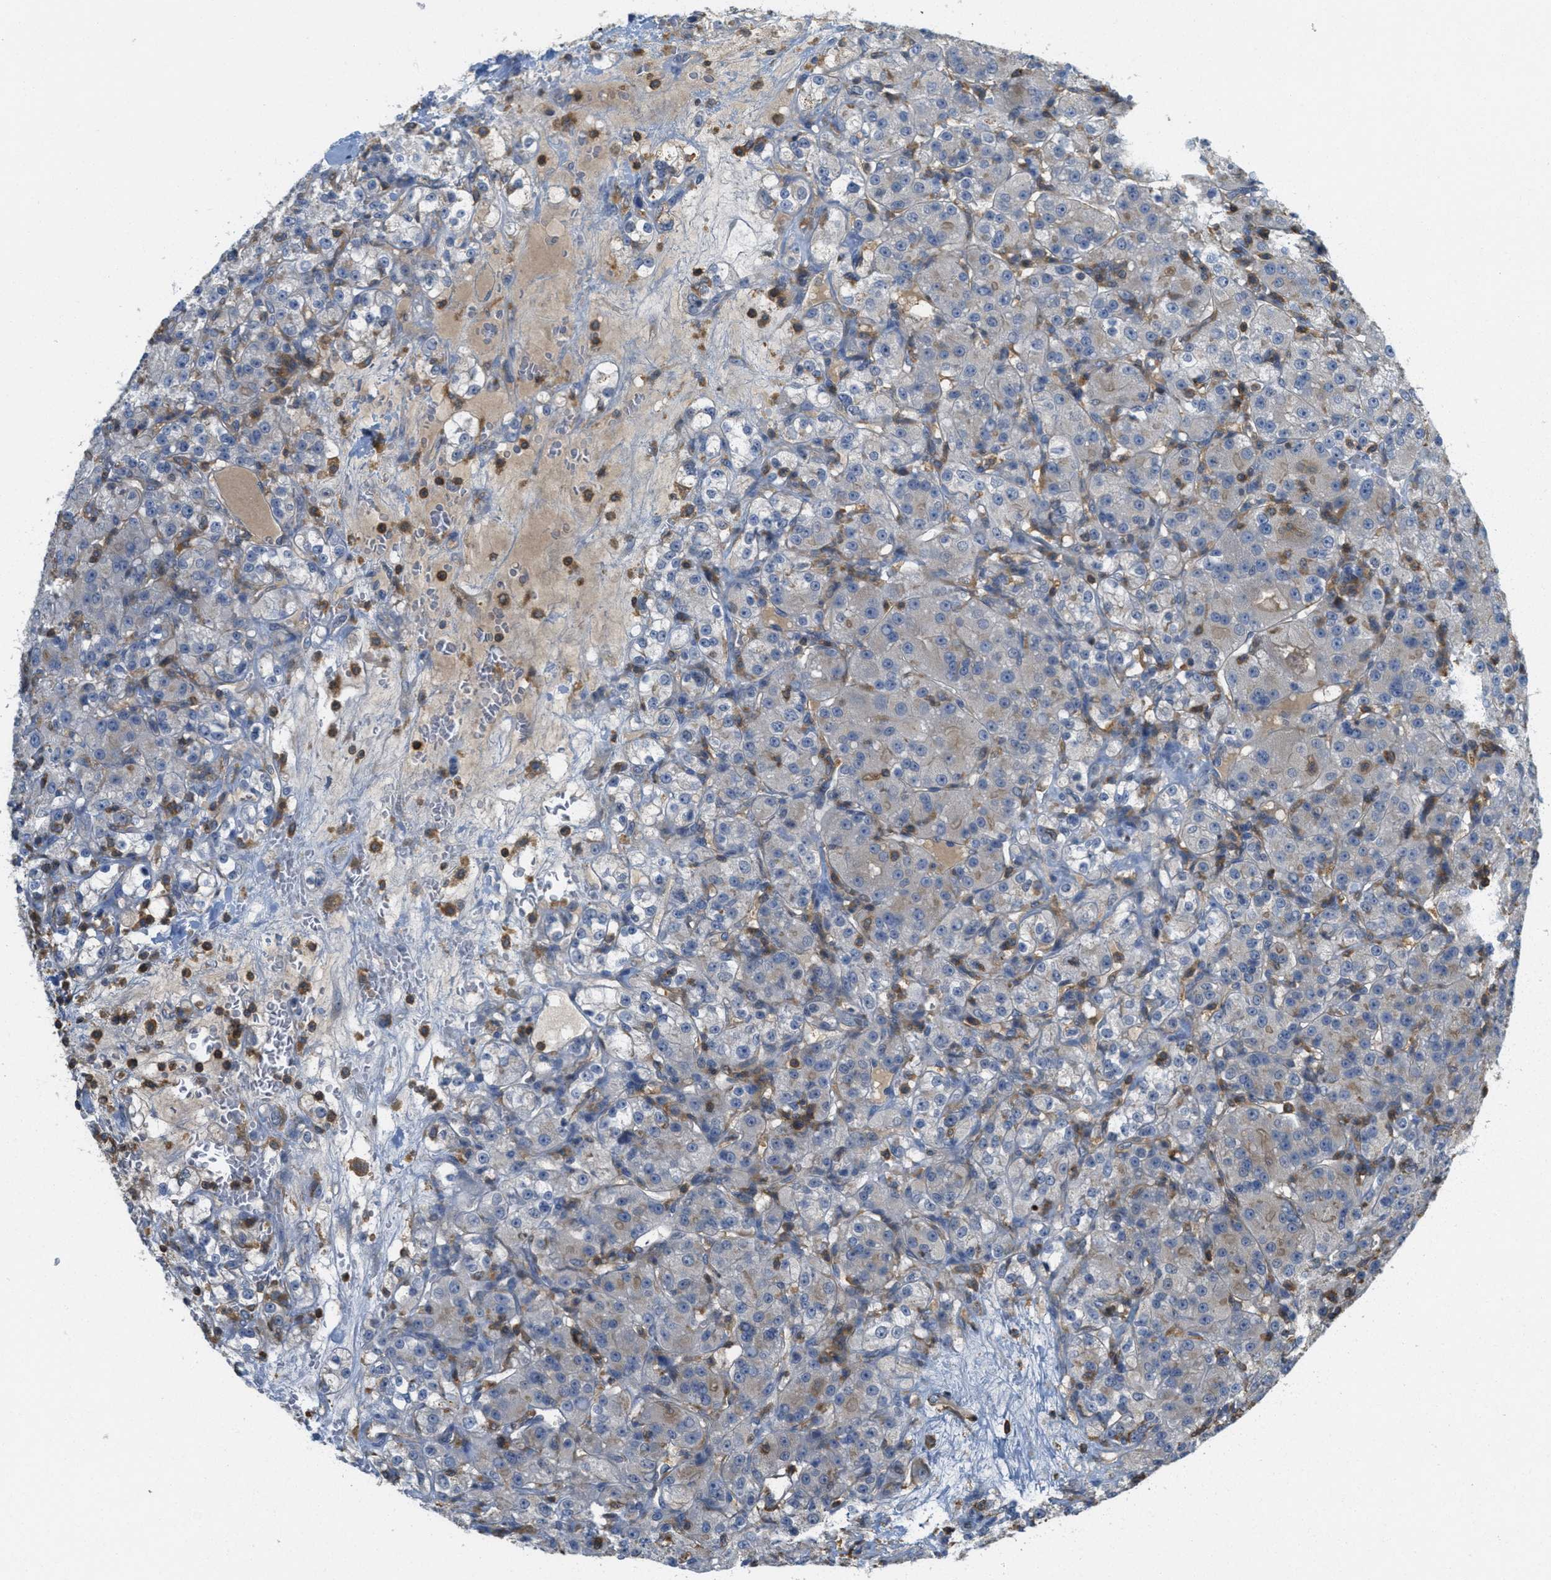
{"staining": {"intensity": "weak", "quantity": "<25%", "location": "cytoplasmic/membranous"}, "tissue": "renal cancer", "cell_type": "Tumor cells", "image_type": "cancer", "snomed": [{"axis": "morphology", "description": "Normal tissue, NOS"}, {"axis": "morphology", "description": "Adenocarcinoma, NOS"}, {"axis": "topography", "description": "Kidney"}], "caption": "Immunohistochemistry photomicrograph of adenocarcinoma (renal) stained for a protein (brown), which exhibits no positivity in tumor cells.", "gene": "GRIK2", "patient": {"sex": "male", "age": 61}}